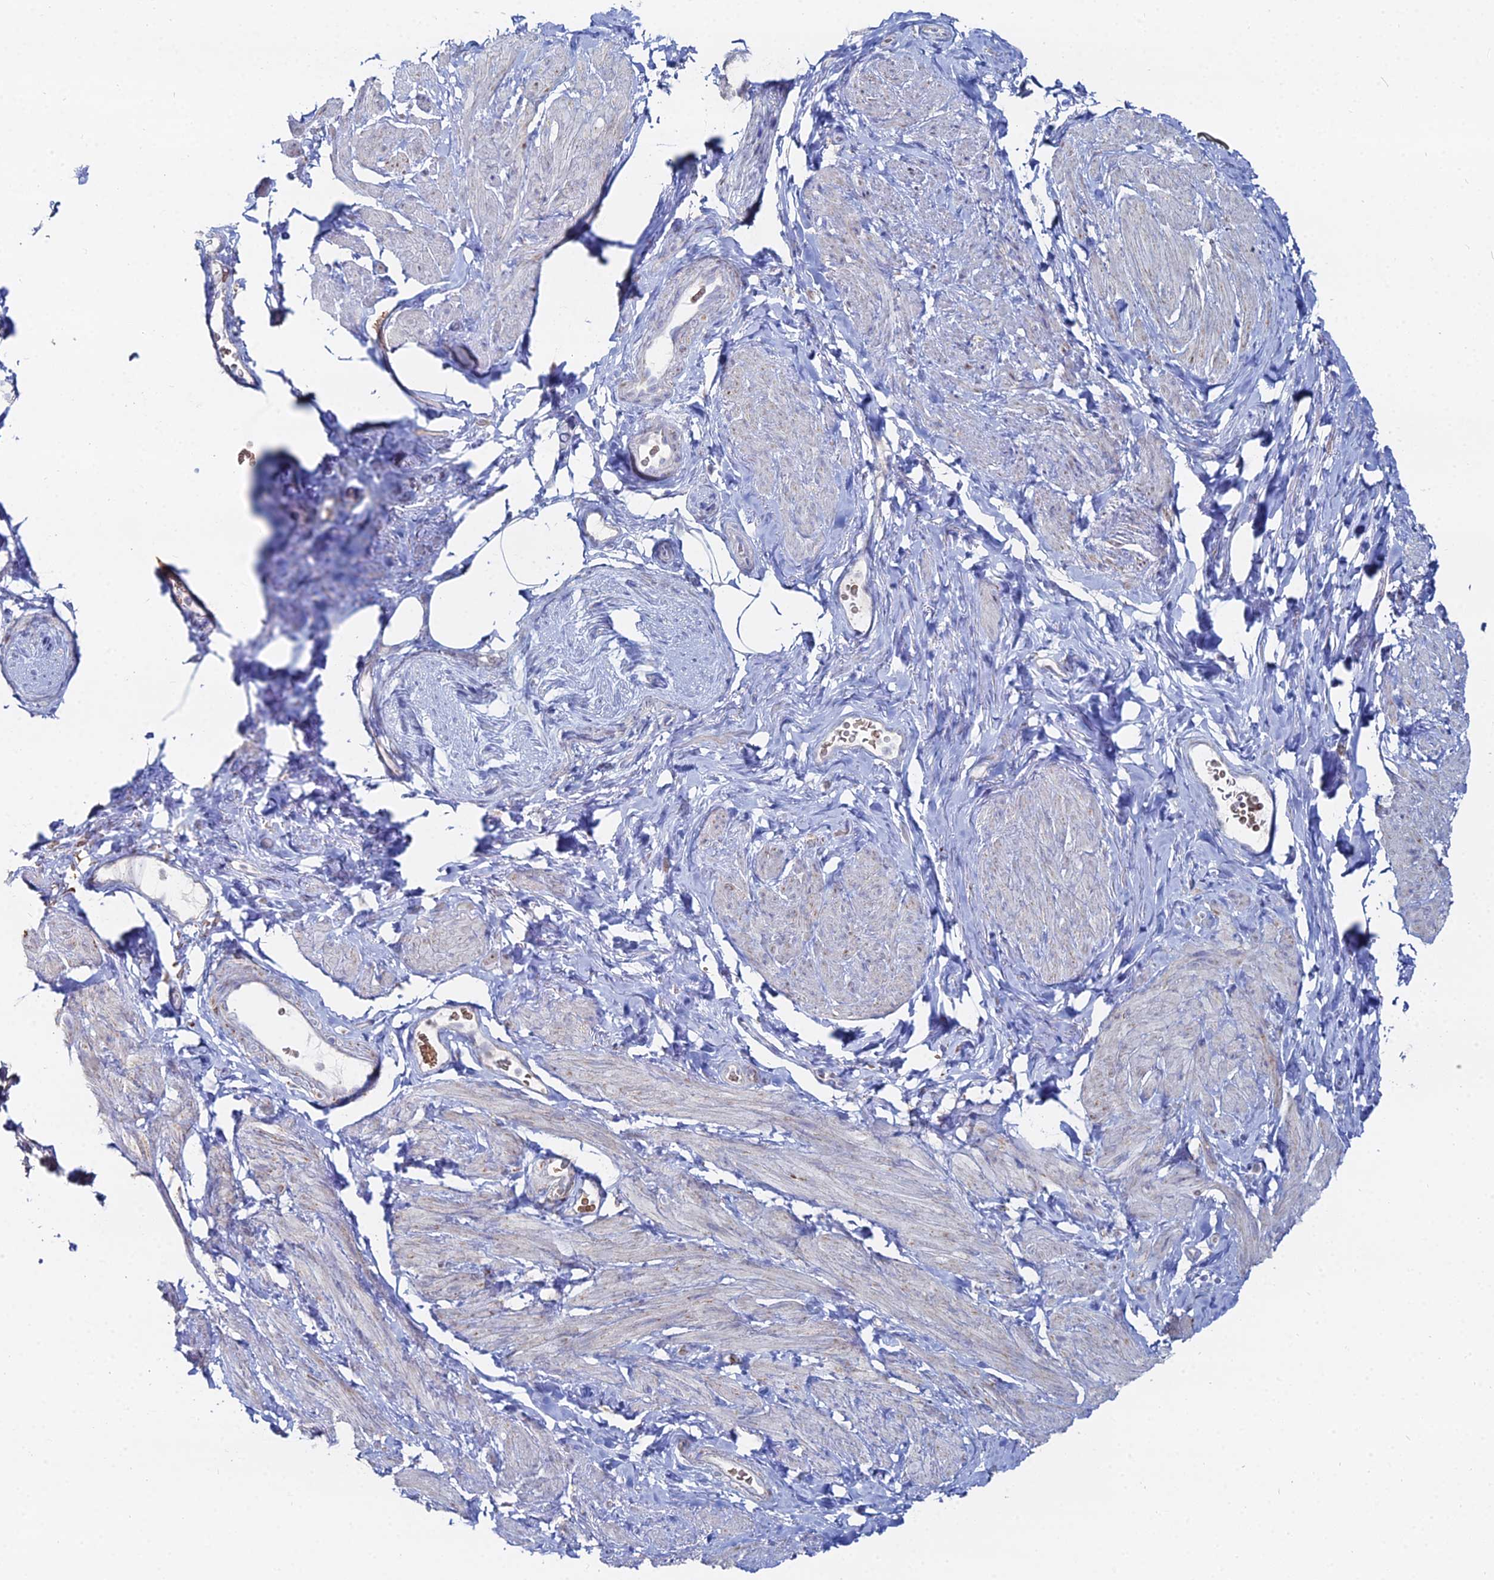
{"staining": {"intensity": "moderate", "quantity": "<25%", "location": "cytoplasmic/membranous"}, "tissue": "smooth muscle", "cell_type": "Smooth muscle cells", "image_type": "normal", "snomed": [{"axis": "morphology", "description": "Normal tissue, NOS"}, {"axis": "topography", "description": "Smooth muscle"}, {"axis": "topography", "description": "Peripheral nerve tissue"}], "caption": "Human smooth muscle stained for a protein (brown) demonstrates moderate cytoplasmic/membranous positive expression in about <25% of smooth muscle cells.", "gene": "MPC1", "patient": {"sex": "male", "age": 69}}